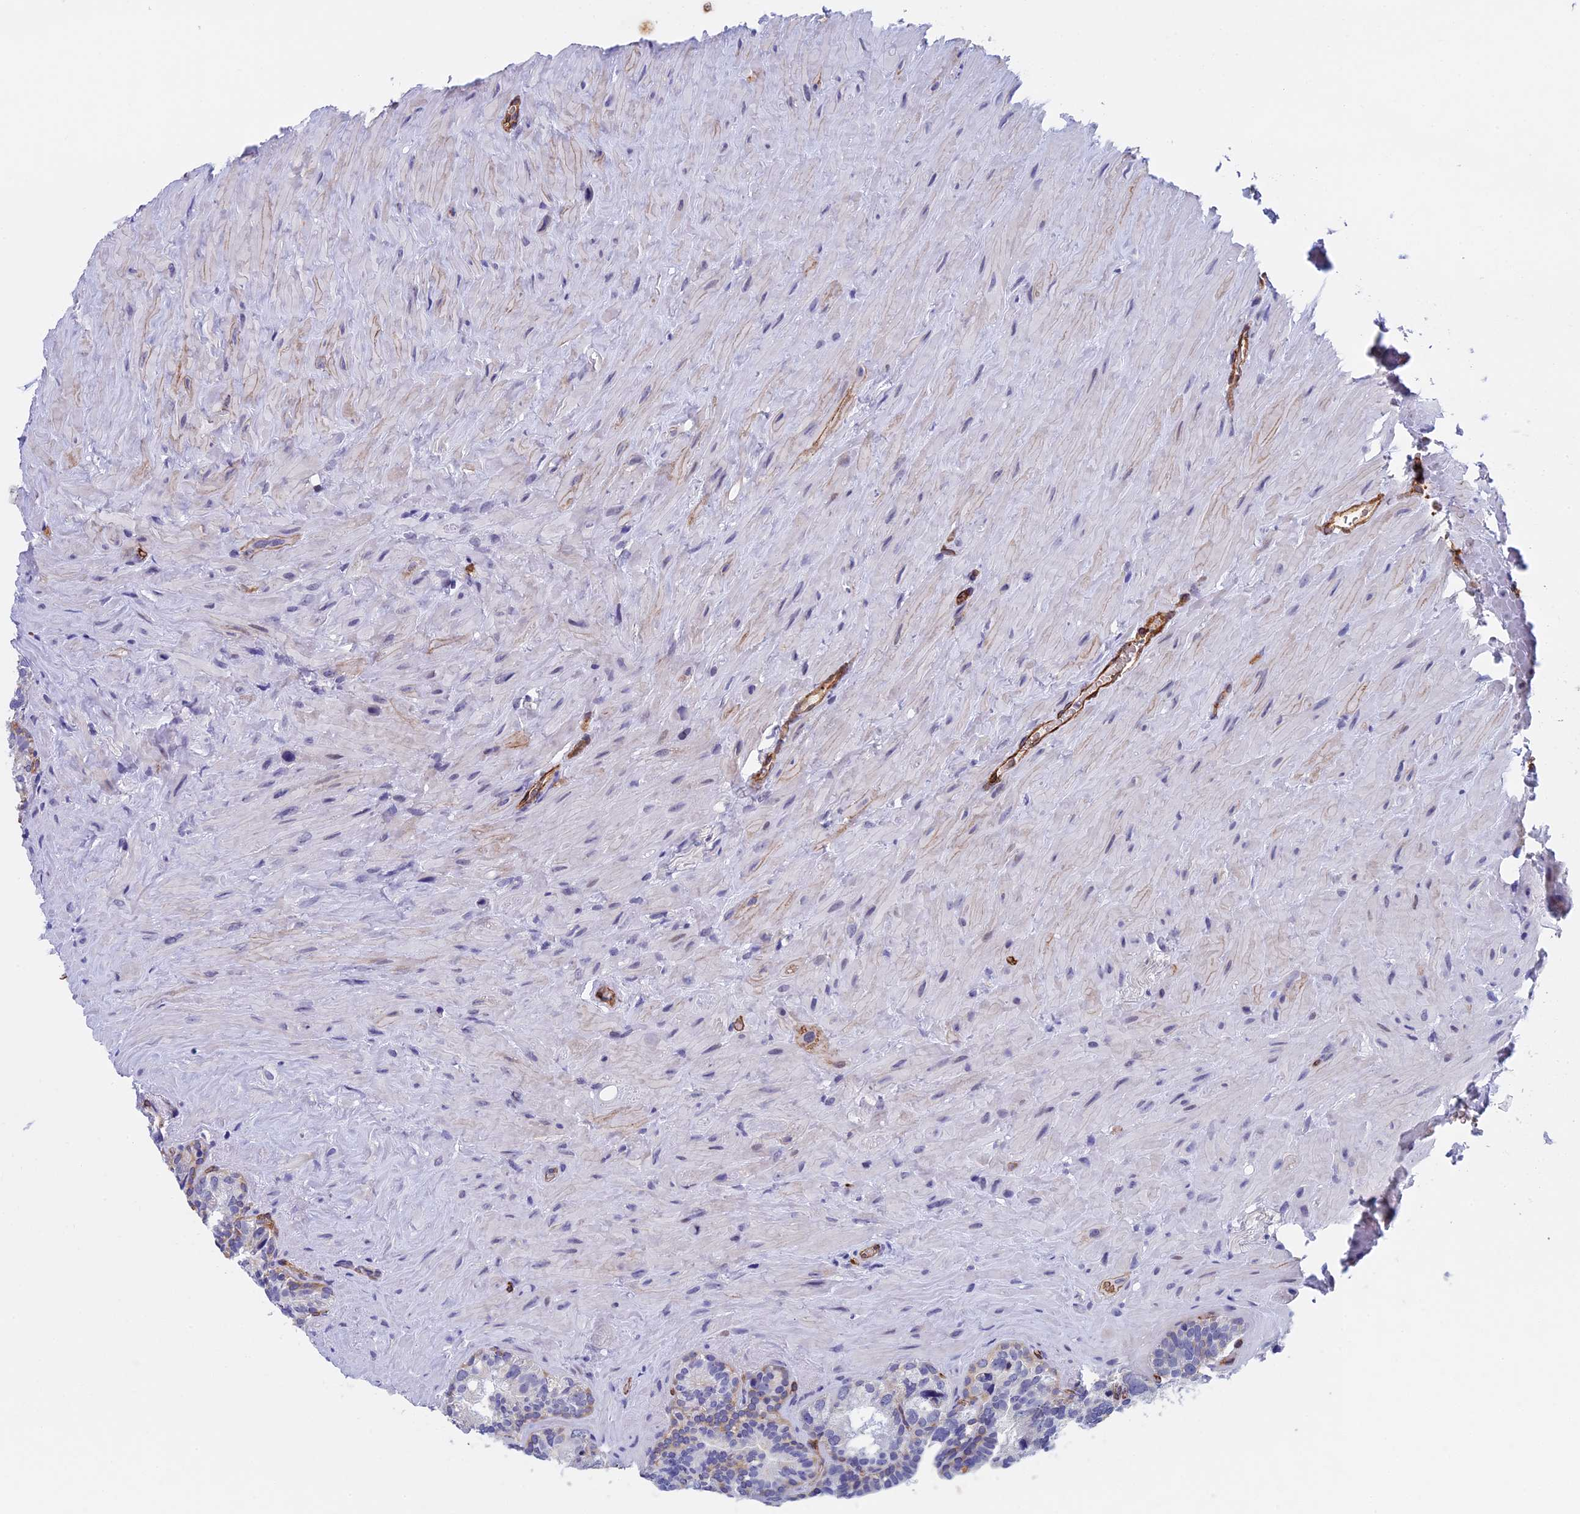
{"staining": {"intensity": "moderate", "quantity": "<25%", "location": "cytoplasmic/membranous"}, "tissue": "seminal vesicle", "cell_type": "Glandular cells", "image_type": "normal", "snomed": [{"axis": "morphology", "description": "Normal tissue, NOS"}, {"axis": "topography", "description": "Seminal veicle"}], "caption": "Protein staining of normal seminal vesicle demonstrates moderate cytoplasmic/membranous expression in approximately <25% of glandular cells.", "gene": "INSYN1", "patient": {"sex": "male", "age": 68}}